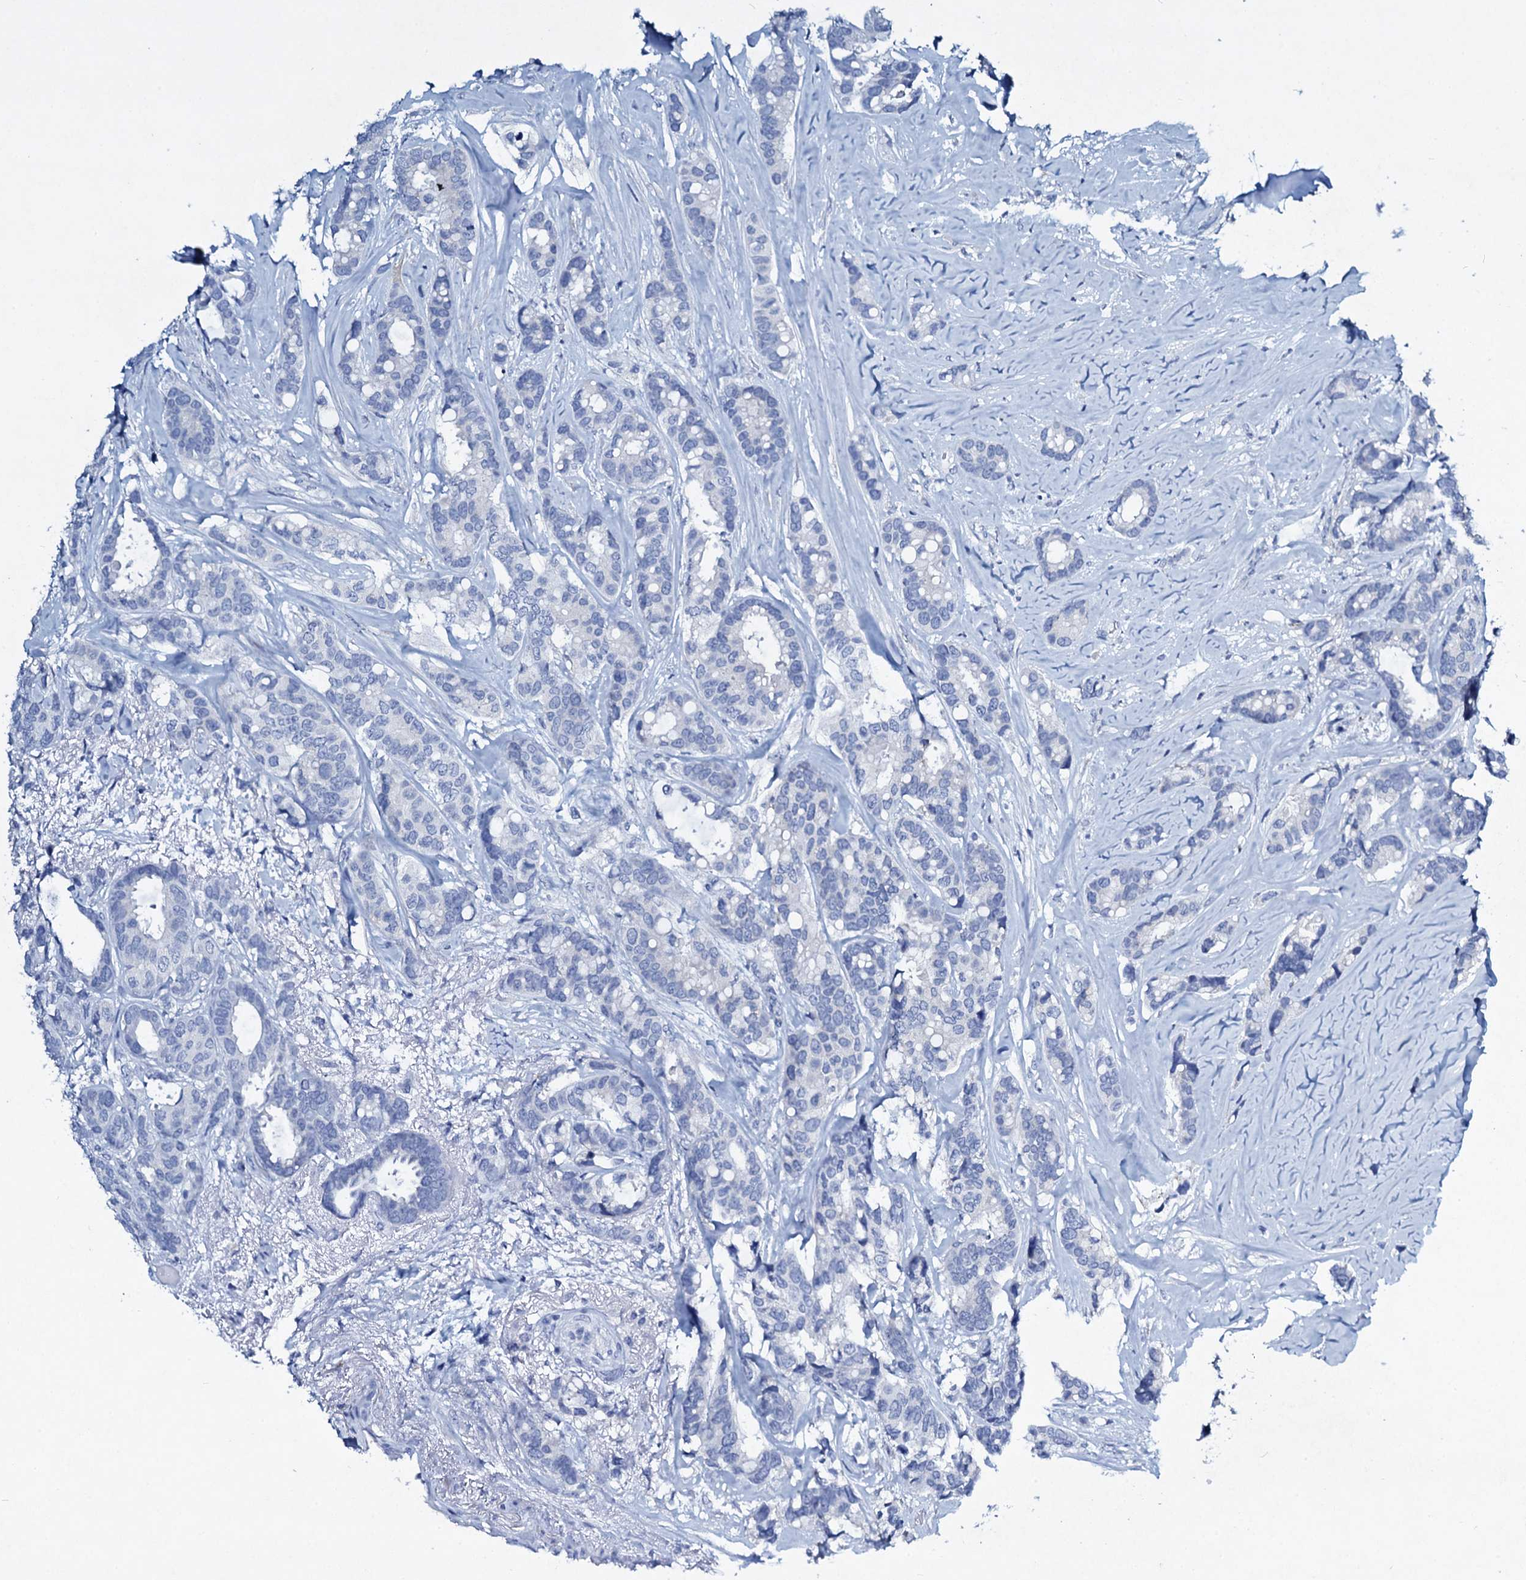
{"staining": {"intensity": "negative", "quantity": "none", "location": "none"}, "tissue": "breast cancer", "cell_type": "Tumor cells", "image_type": "cancer", "snomed": [{"axis": "morphology", "description": "Duct carcinoma"}, {"axis": "topography", "description": "Breast"}], "caption": "An immunohistochemistry (IHC) histopathology image of breast intraductal carcinoma is shown. There is no staining in tumor cells of breast intraductal carcinoma.", "gene": "TPGS2", "patient": {"sex": "female", "age": 87}}